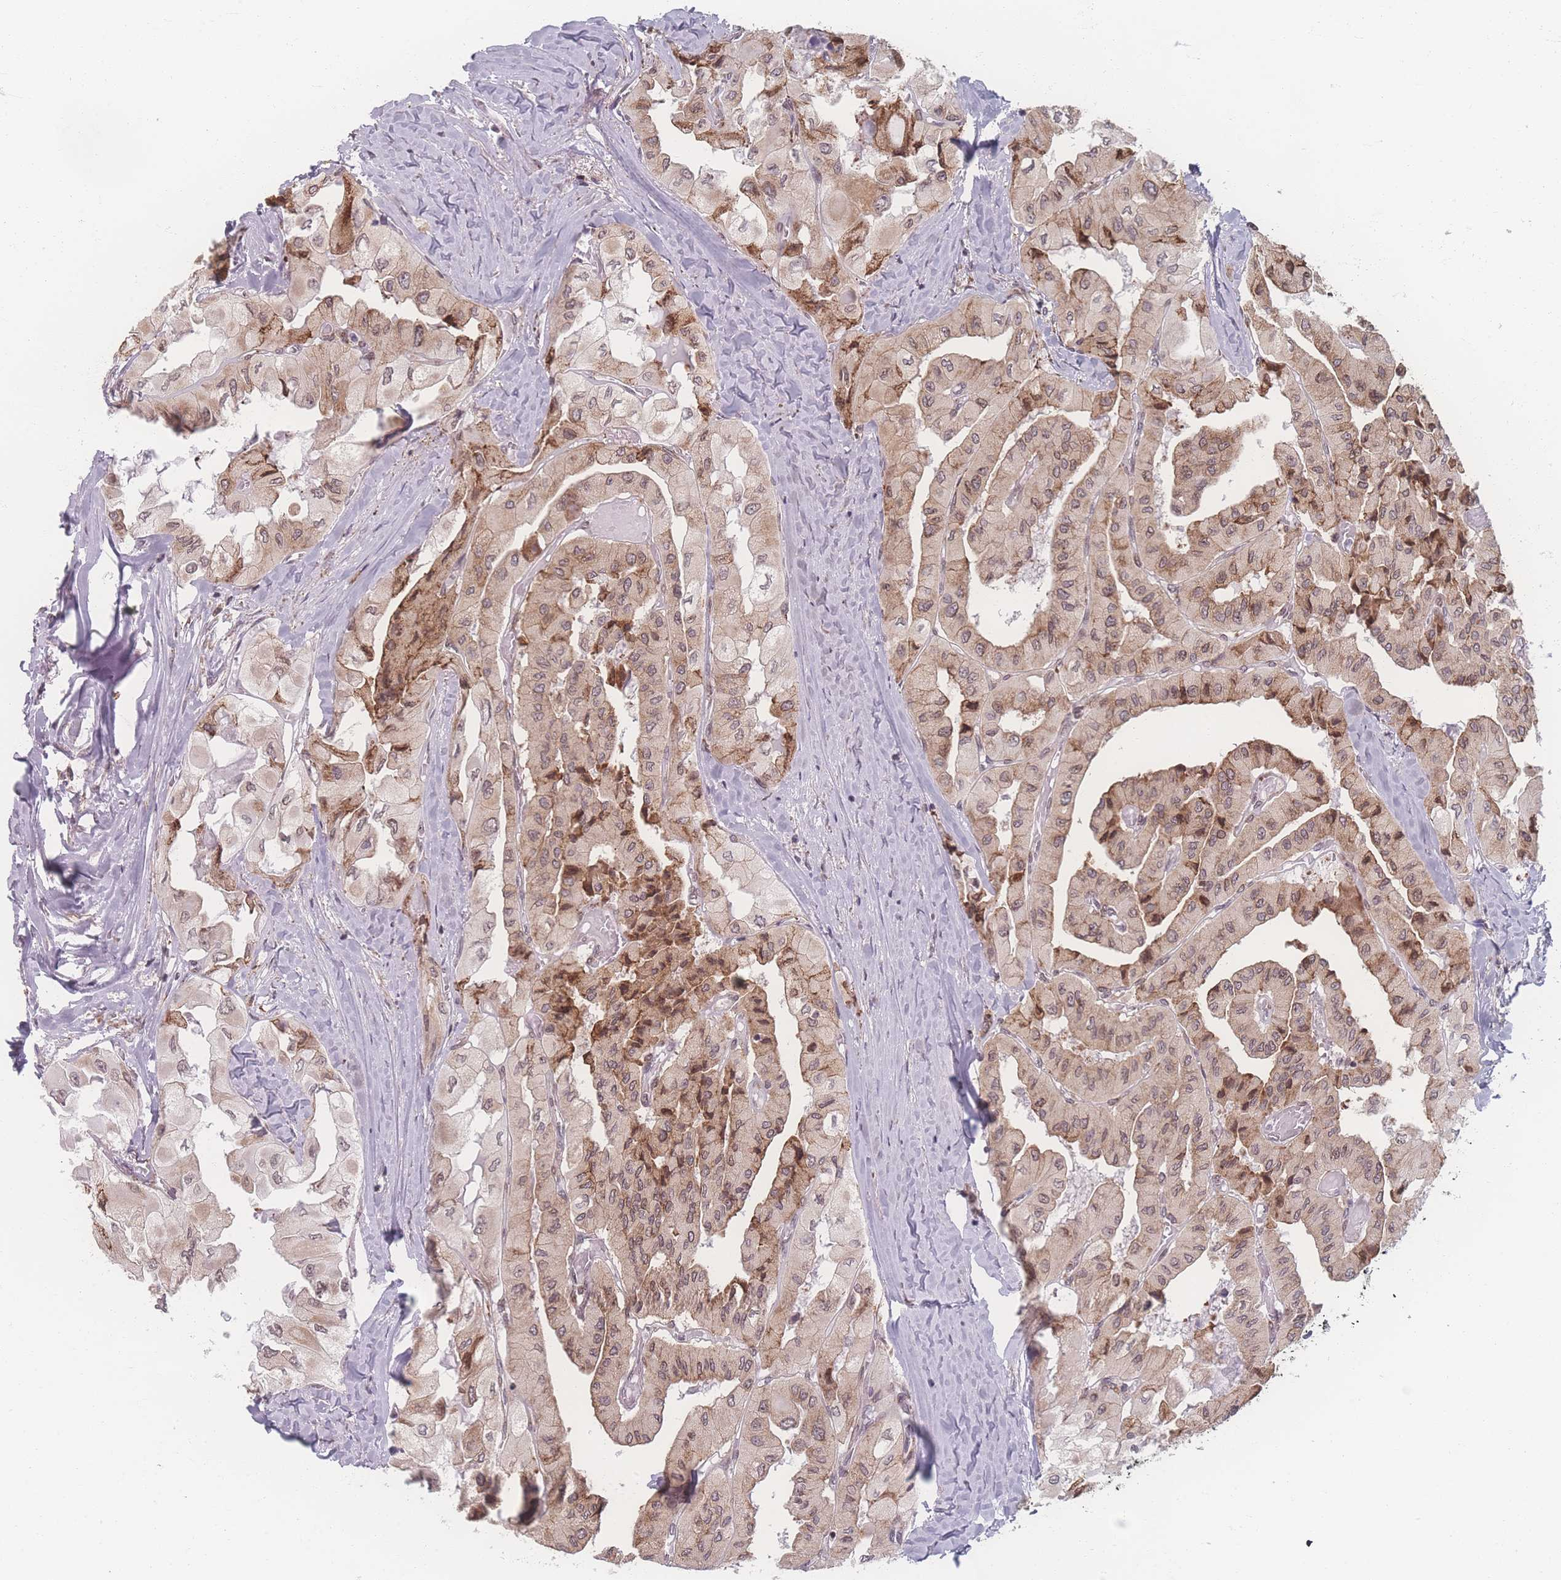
{"staining": {"intensity": "moderate", "quantity": "25%-75%", "location": "cytoplasmic/membranous"}, "tissue": "thyroid cancer", "cell_type": "Tumor cells", "image_type": "cancer", "snomed": [{"axis": "morphology", "description": "Normal tissue, NOS"}, {"axis": "morphology", "description": "Papillary adenocarcinoma, NOS"}, {"axis": "topography", "description": "Thyroid gland"}], "caption": "IHC staining of thyroid papillary adenocarcinoma, which demonstrates medium levels of moderate cytoplasmic/membranous staining in approximately 25%-75% of tumor cells indicating moderate cytoplasmic/membranous protein positivity. The staining was performed using DAB (brown) for protein detection and nuclei were counterstained in hematoxylin (blue).", "gene": "ZC3H13", "patient": {"sex": "female", "age": 59}}